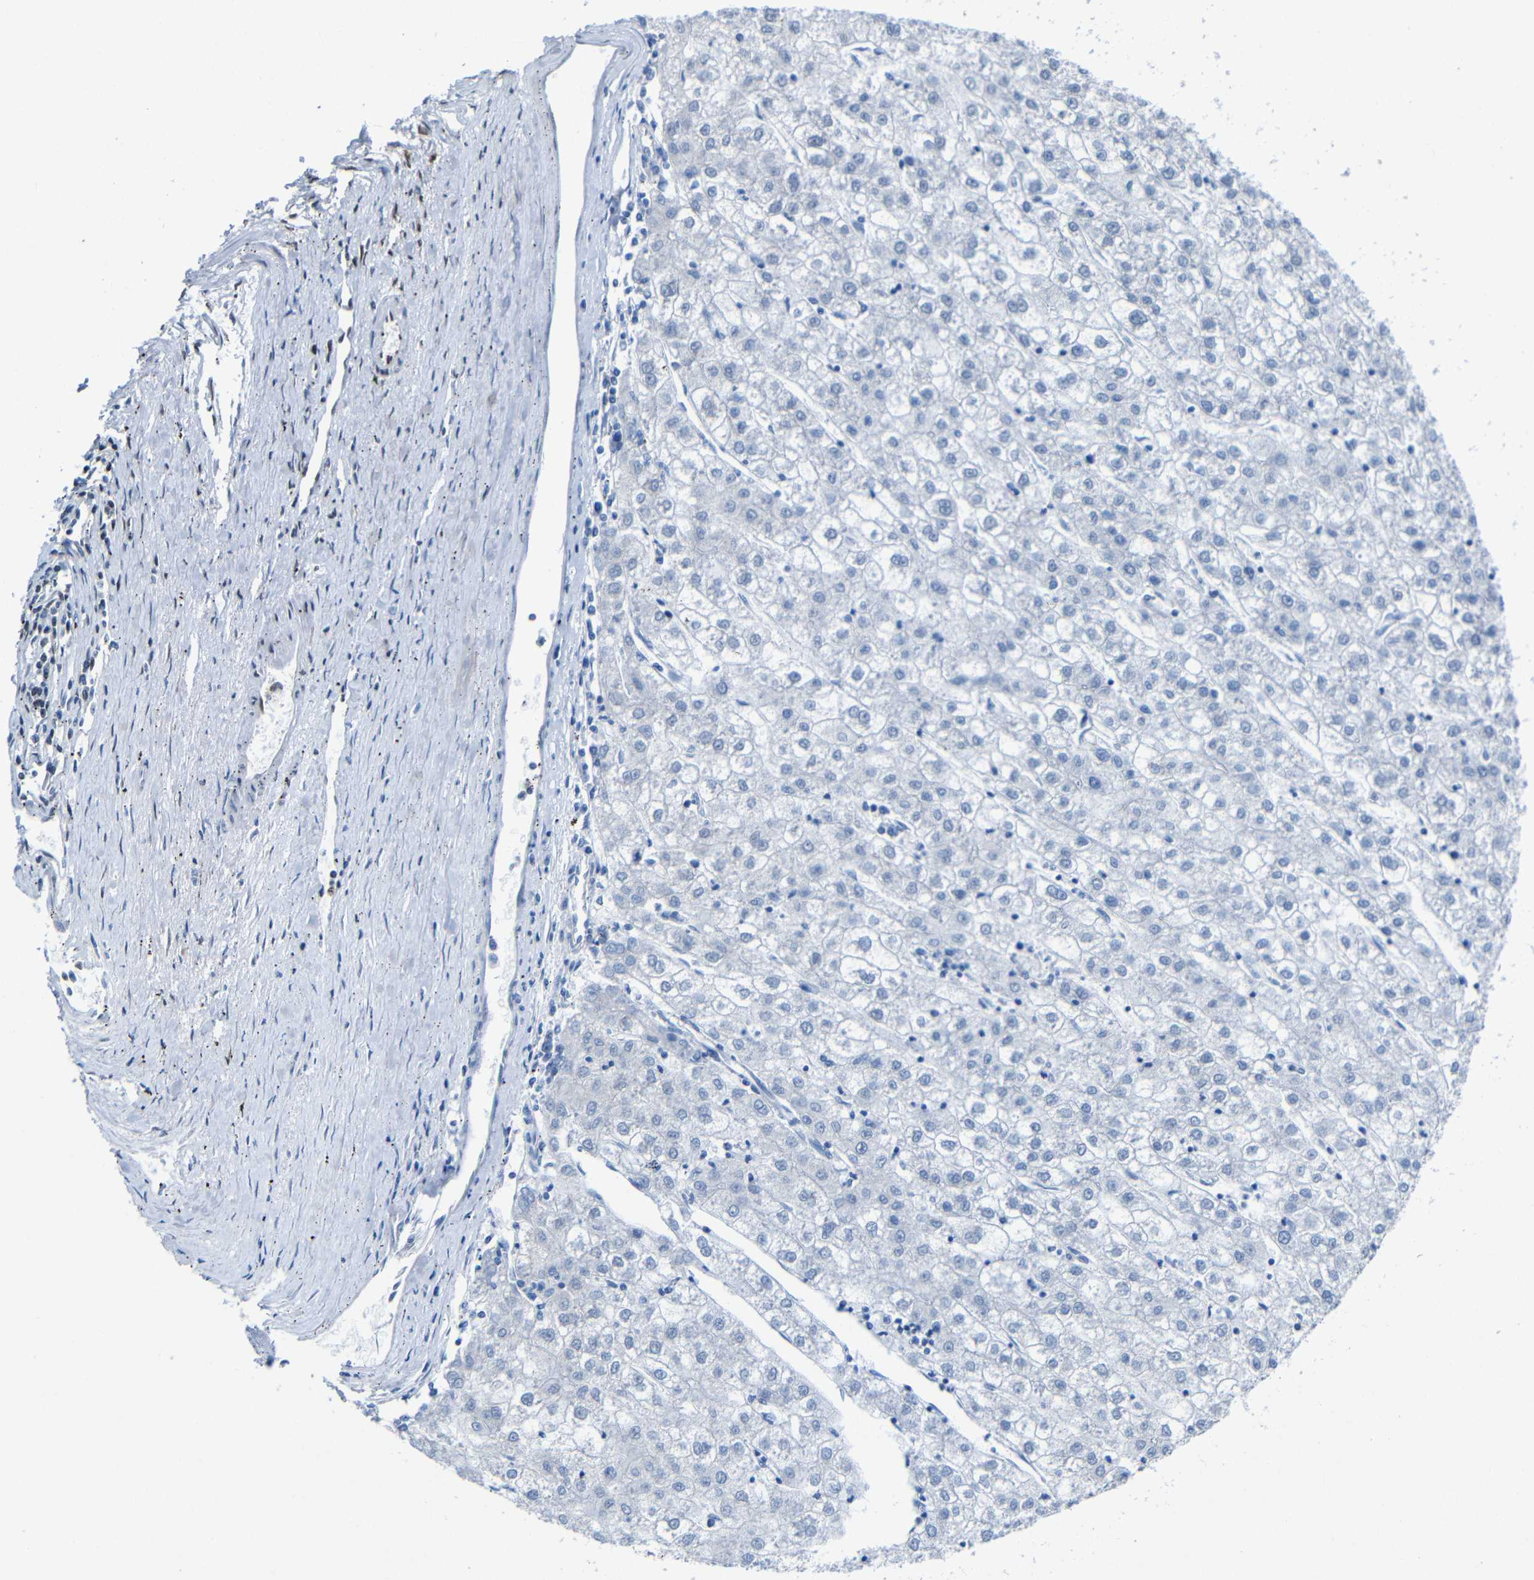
{"staining": {"intensity": "negative", "quantity": "none", "location": "none"}, "tissue": "liver cancer", "cell_type": "Tumor cells", "image_type": "cancer", "snomed": [{"axis": "morphology", "description": "Carcinoma, Hepatocellular, NOS"}, {"axis": "topography", "description": "Liver"}], "caption": "Immunohistochemical staining of liver hepatocellular carcinoma exhibits no significant staining in tumor cells.", "gene": "PTBP1", "patient": {"sex": "male", "age": 72}}